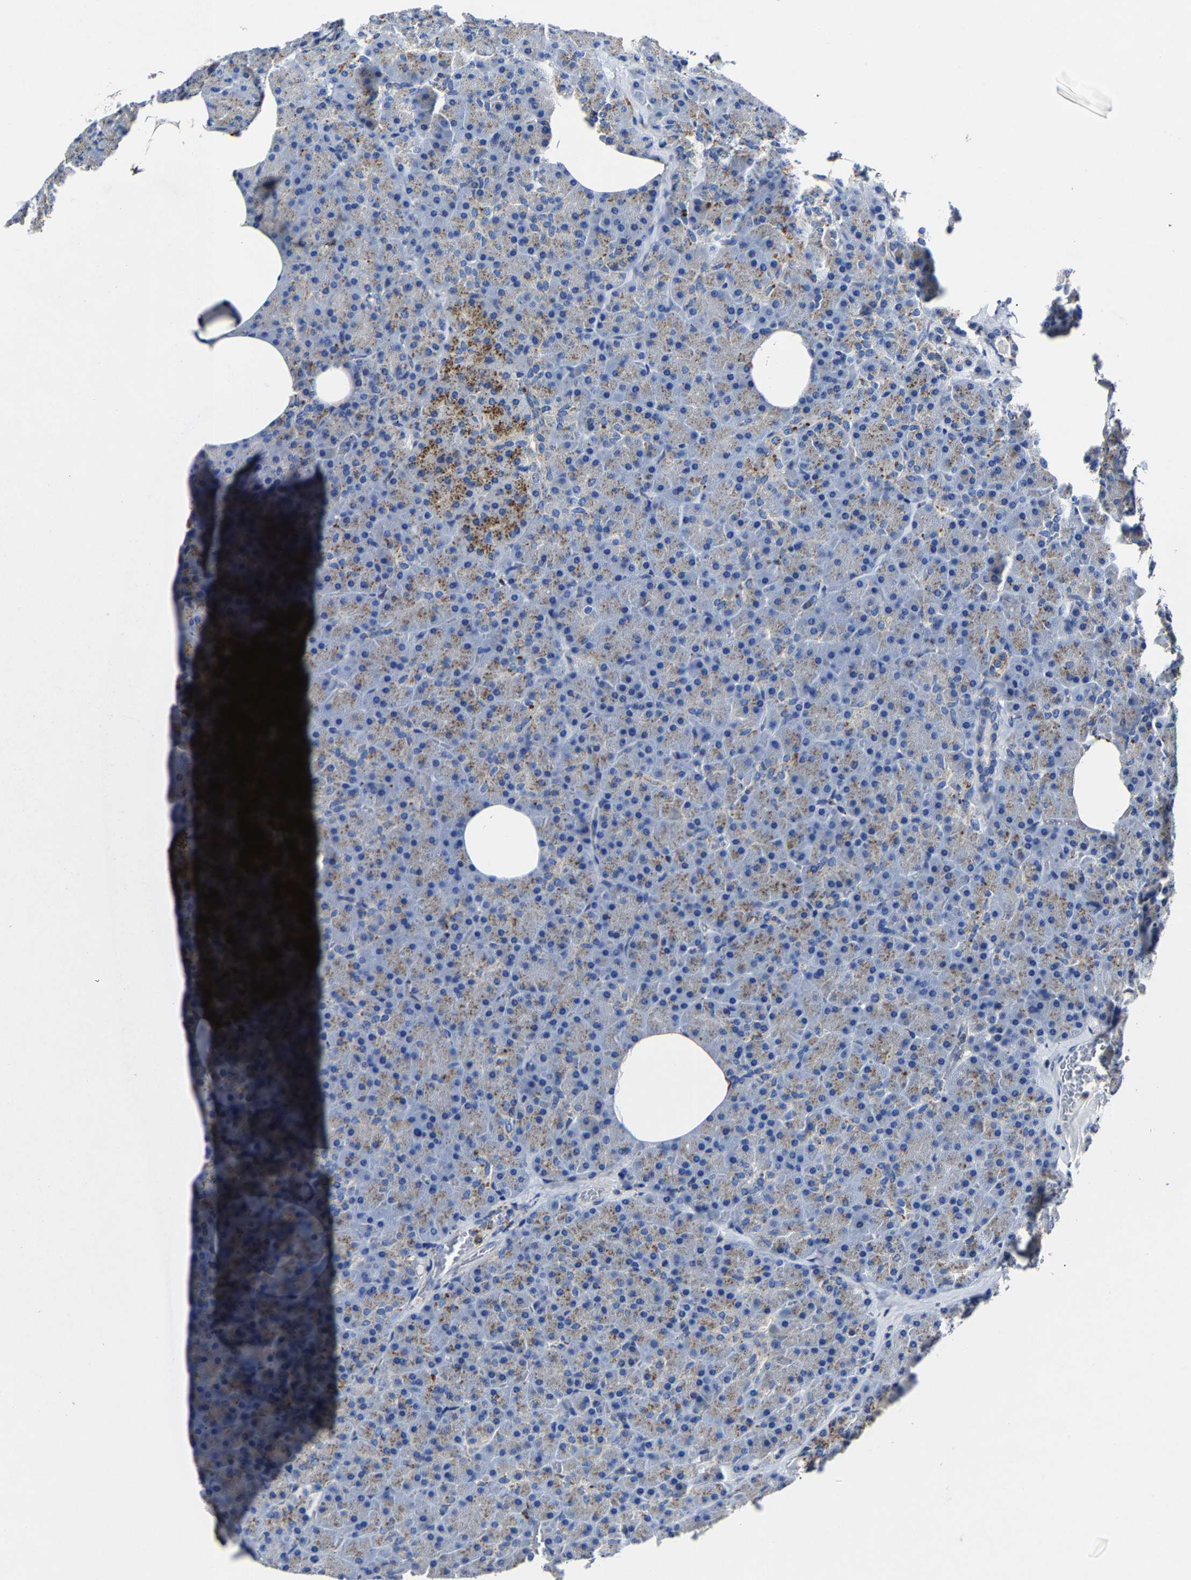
{"staining": {"intensity": "moderate", "quantity": ">75%", "location": "cytoplasmic/membranous"}, "tissue": "pancreas", "cell_type": "Exocrine glandular cells", "image_type": "normal", "snomed": [{"axis": "morphology", "description": "Normal tissue, NOS"}, {"axis": "morphology", "description": "Carcinoid, malignant, NOS"}, {"axis": "topography", "description": "Pancreas"}], "caption": "A brown stain labels moderate cytoplasmic/membranous positivity of a protein in exocrine glandular cells of unremarkable pancreas.", "gene": "LAMTOR4", "patient": {"sex": "female", "age": 35}}